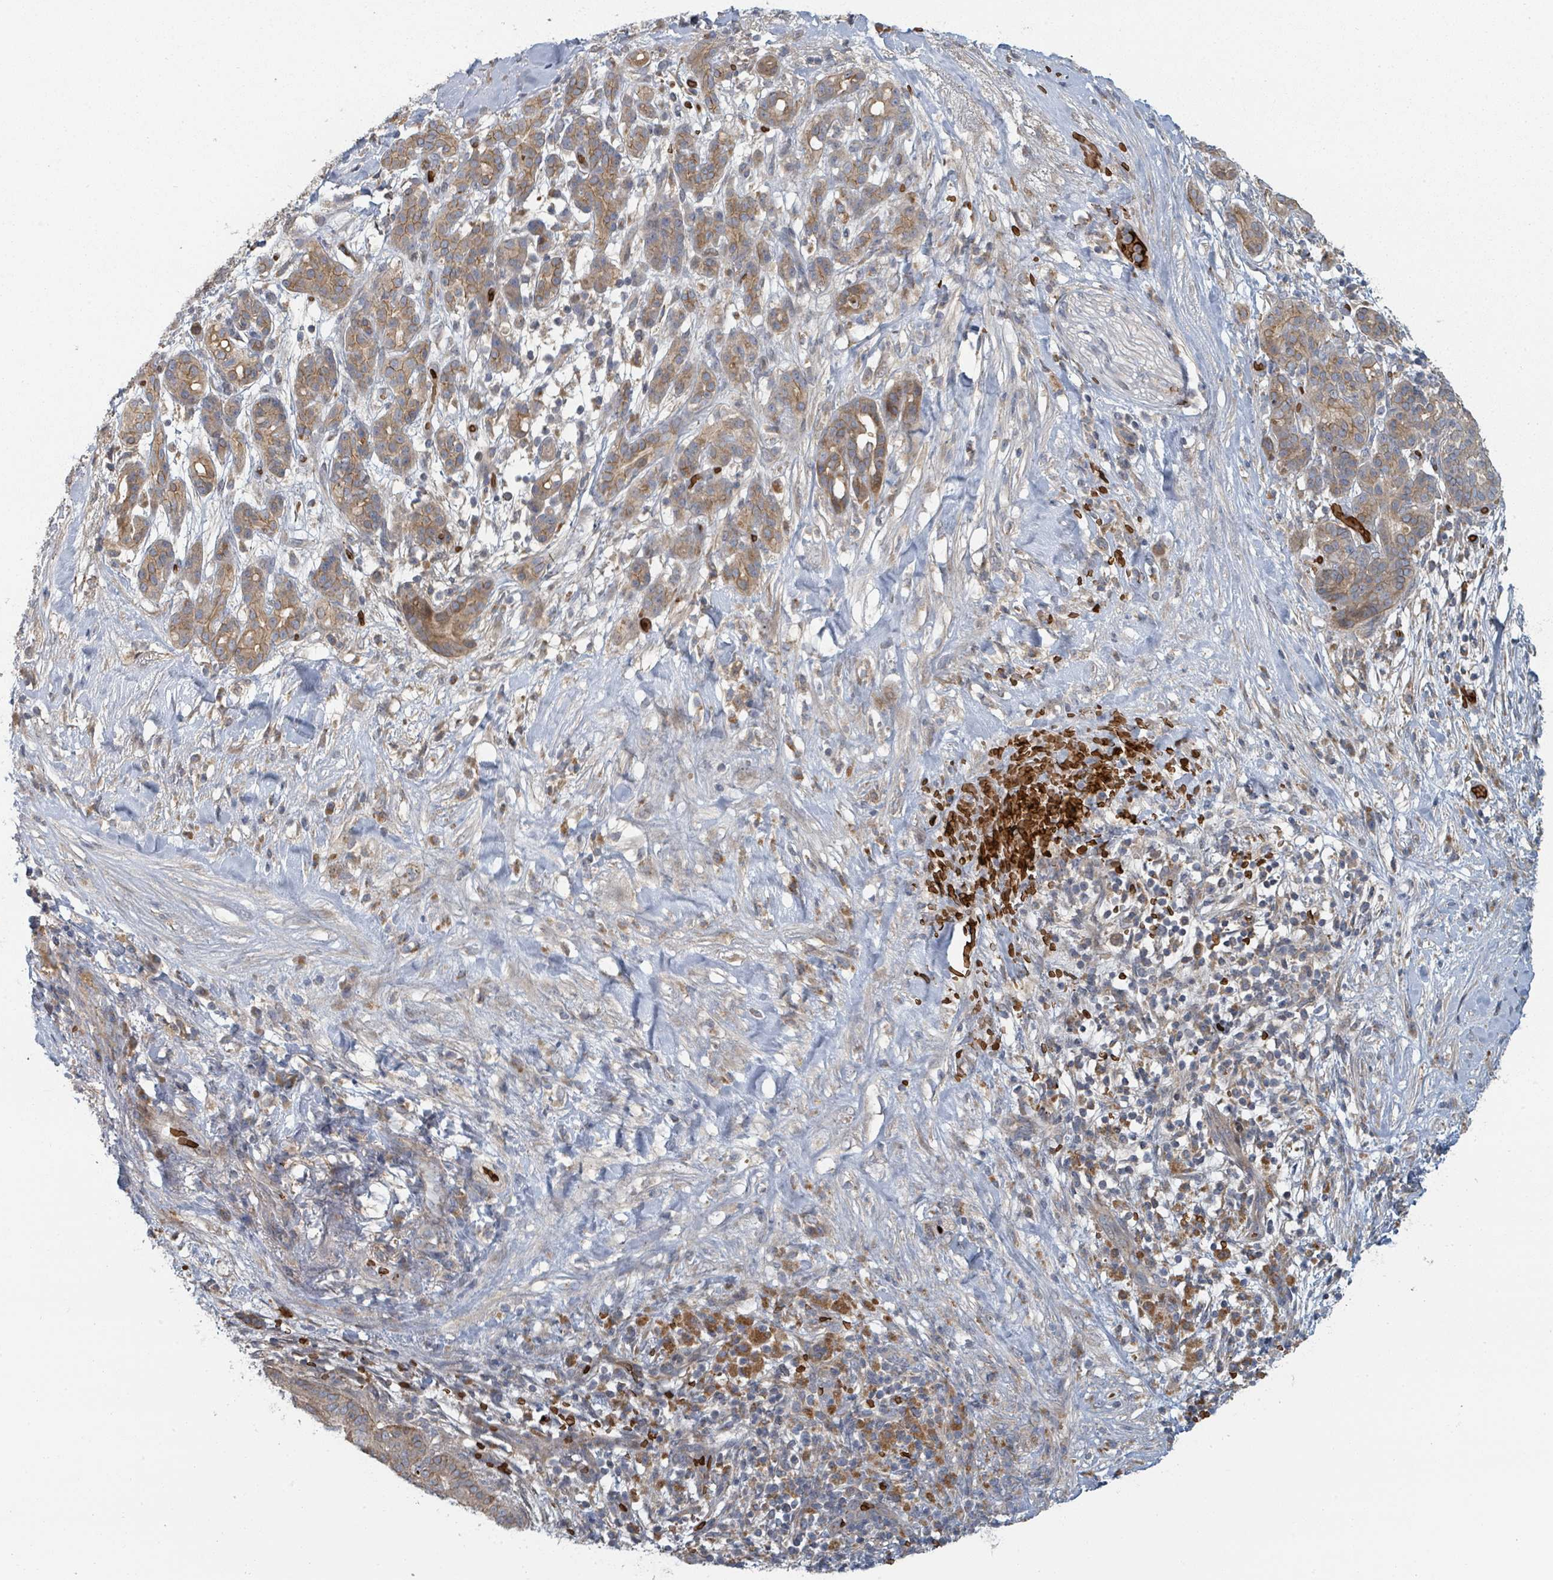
{"staining": {"intensity": "moderate", "quantity": ">75%", "location": "cytoplasmic/membranous"}, "tissue": "pancreatic cancer", "cell_type": "Tumor cells", "image_type": "cancer", "snomed": [{"axis": "morphology", "description": "Adenocarcinoma, NOS"}, {"axis": "topography", "description": "Pancreas"}], "caption": "Approximately >75% of tumor cells in pancreatic cancer show moderate cytoplasmic/membranous protein expression as visualized by brown immunohistochemical staining.", "gene": "TRPC4AP", "patient": {"sex": "male", "age": 44}}